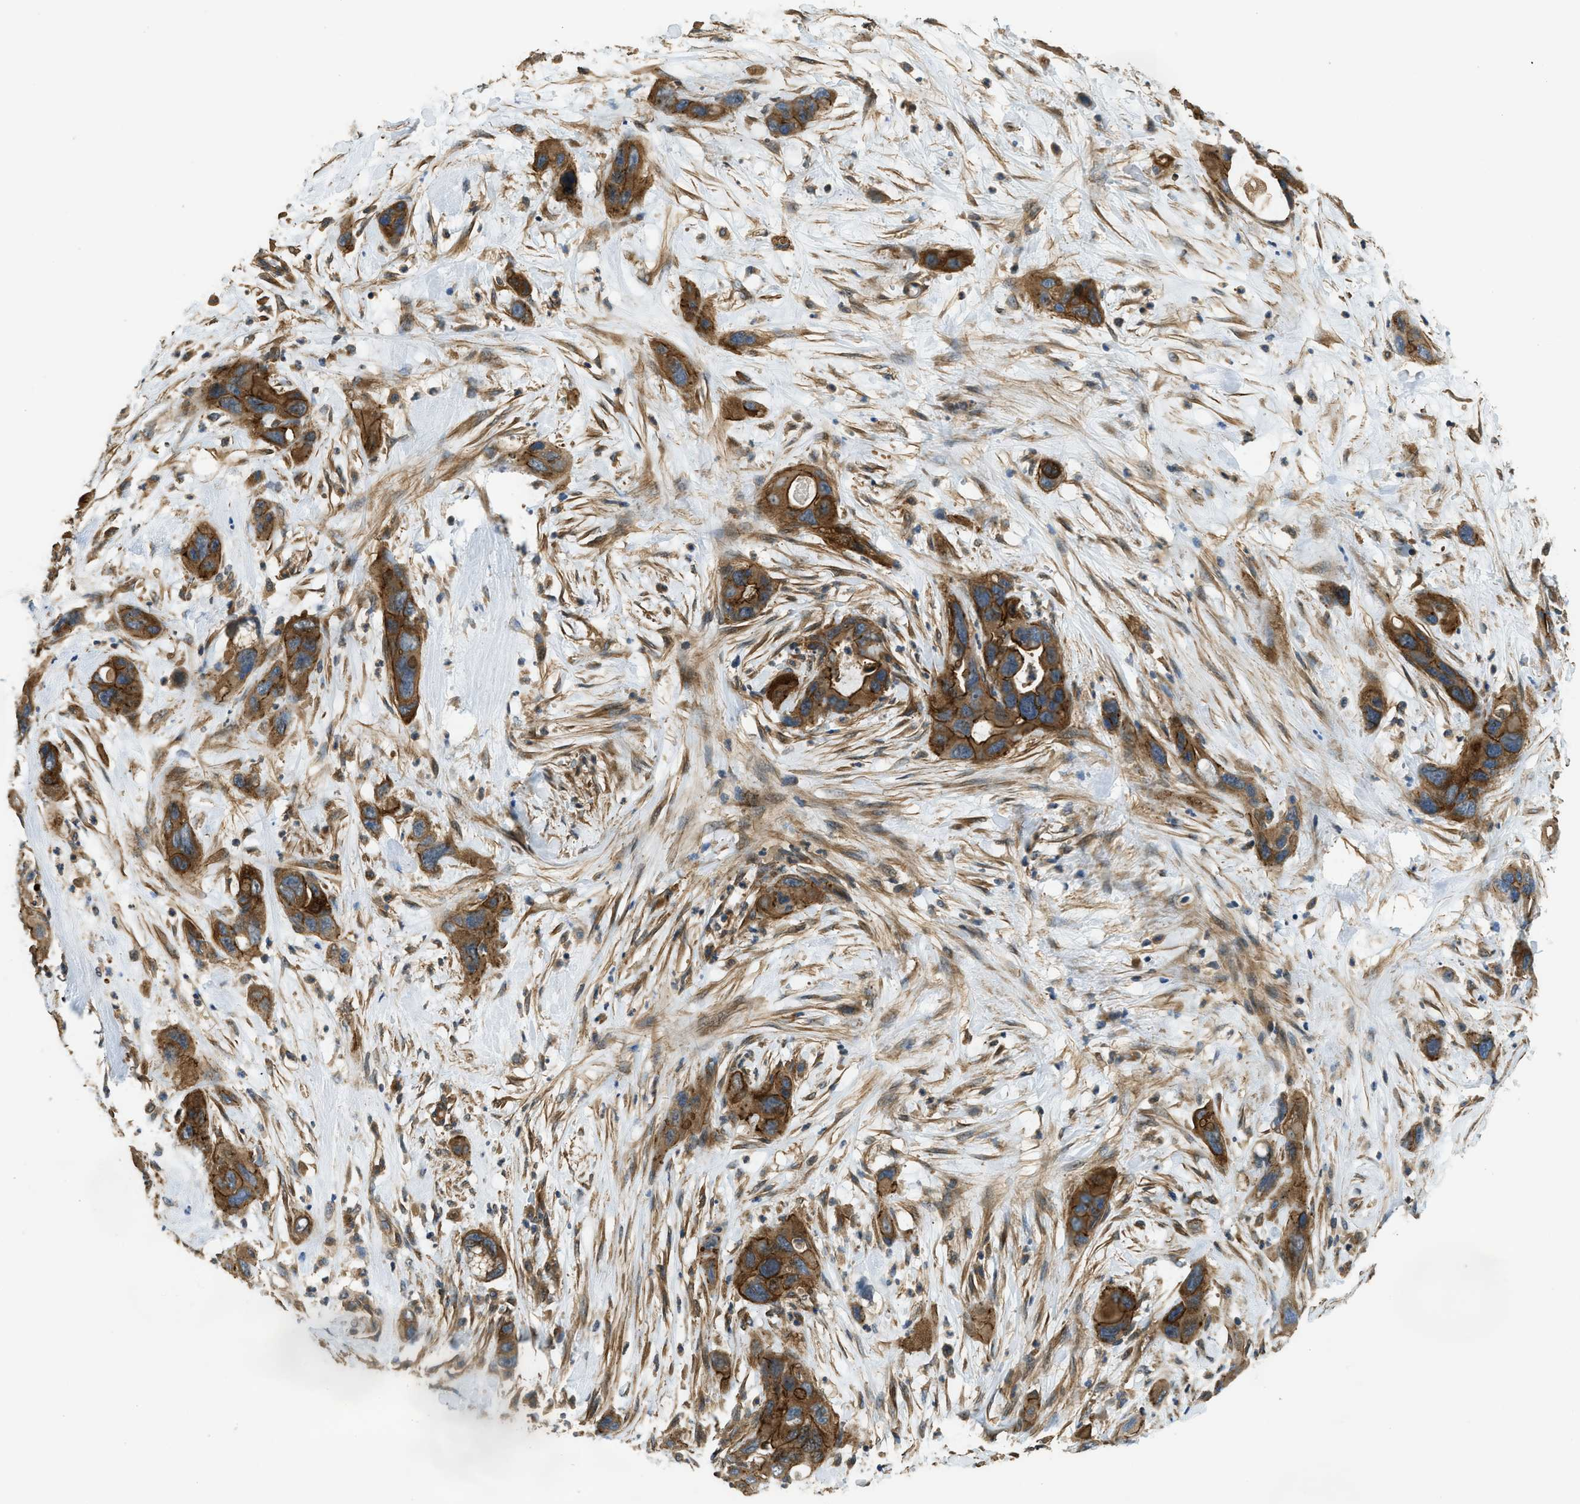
{"staining": {"intensity": "moderate", "quantity": ">75%", "location": "cytoplasmic/membranous"}, "tissue": "pancreatic cancer", "cell_type": "Tumor cells", "image_type": "cancer", "snomed": [{"axis": "morphology", "description": "Adenocarcinoma, NOS"}, {"axis": "topography", "description": "Pancreas"}], "caption": "Pancreatic cancer (adenocarcinoma) tissue reveals moderate cytoplasmic/membranous positivity in about >75% of tumor cells", "gene": "CGN", "patient": {"sex": "female", "age": 71}}